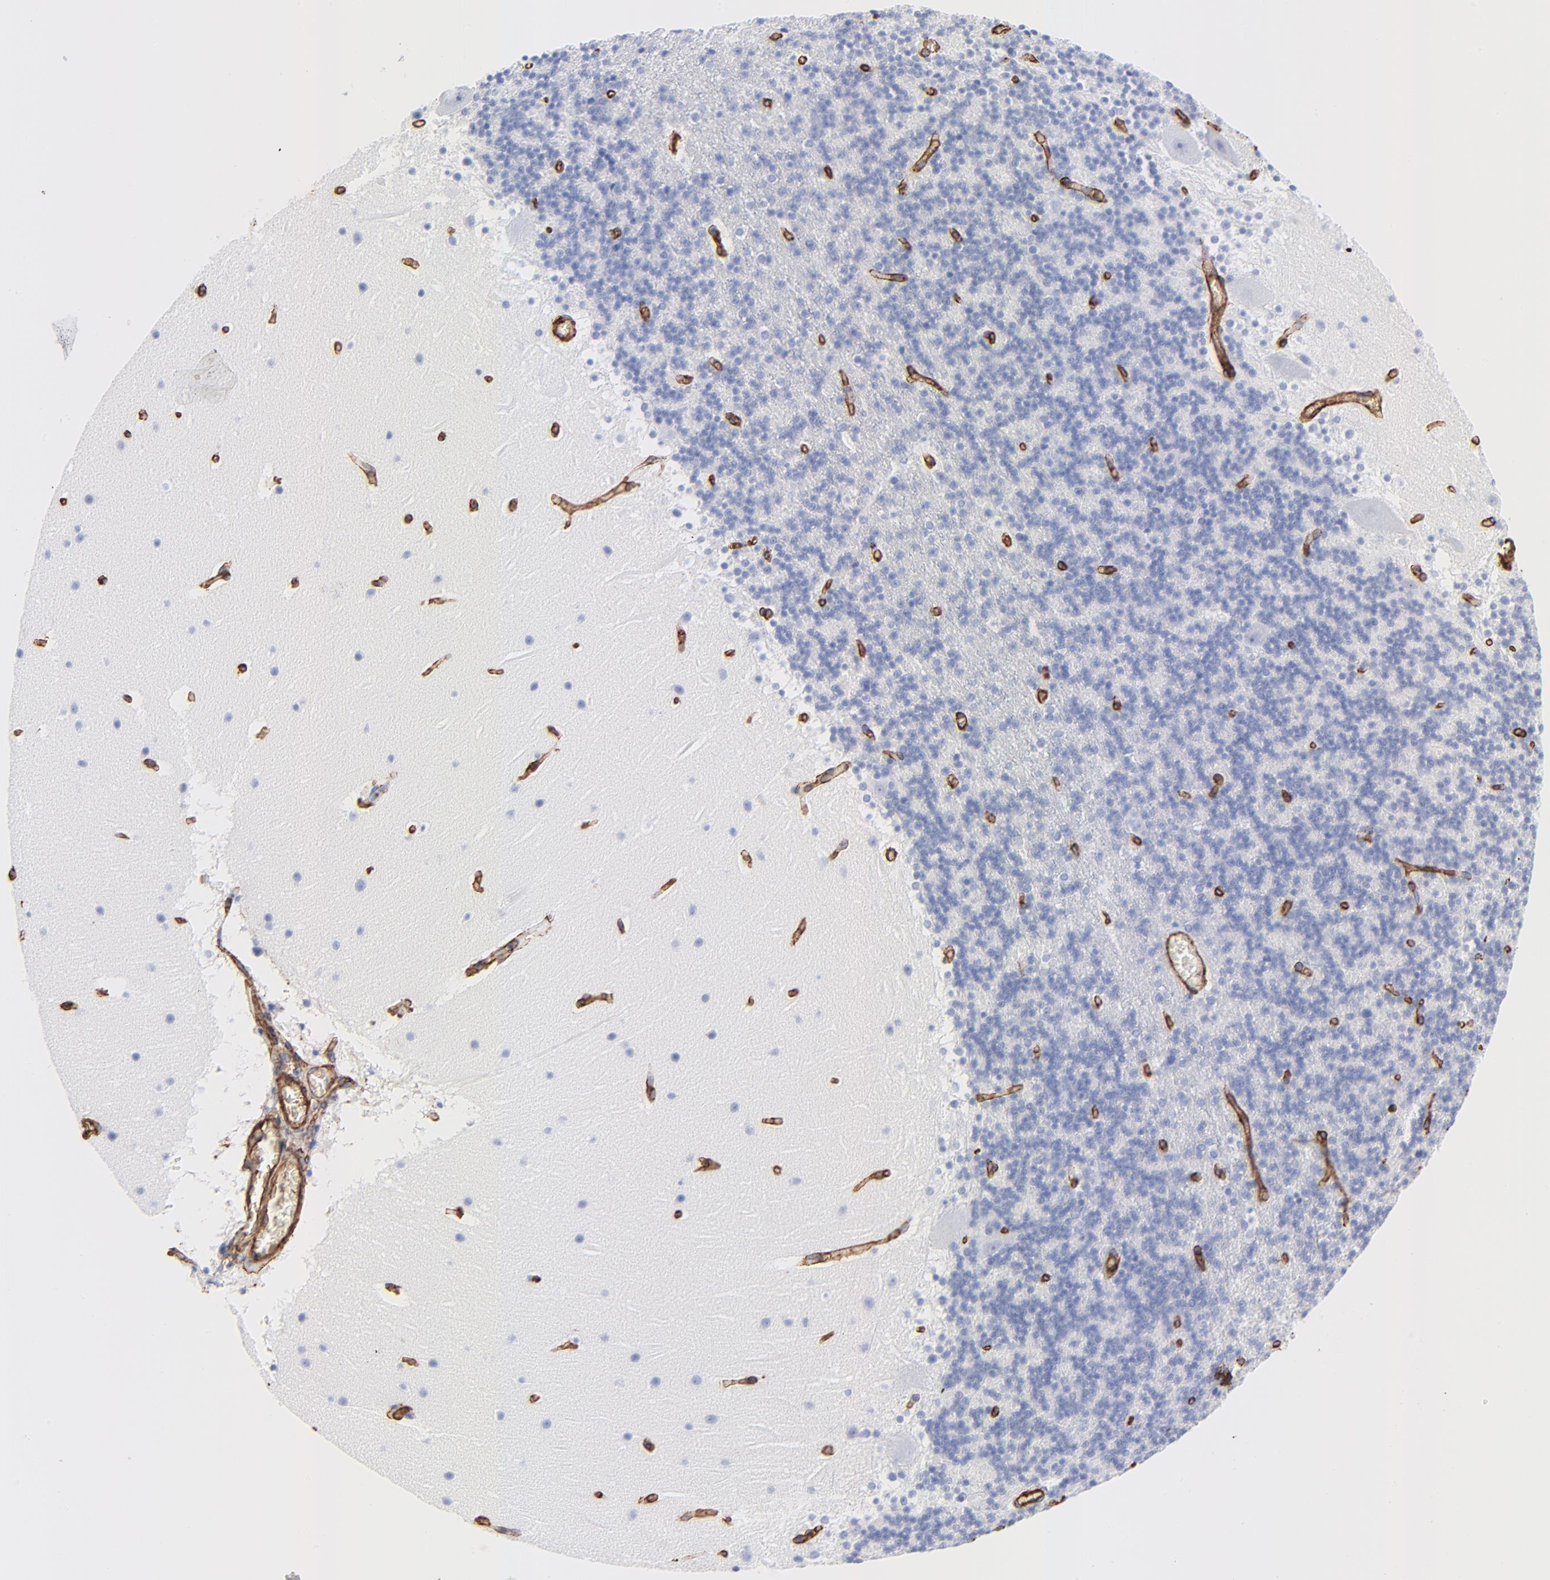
{"staining": {"intensity": "negative", "quantity": "none", "location": "none"}, "tissue": "cerebellum", "cell_type": "Cells in granular layer", "image_type": "normal", "snomed": [{"axis": "morphology", "description": "Normal tissue, NOS"}, {"axis": "topography", "description": "Cerebellum"}], "caption": "Immunohistochemistry (IHC) of normal human cerebellum shows no expression in cells in granular layer.", "gene": "CAV1", "patient": {"sex": "male", "age": 45}}